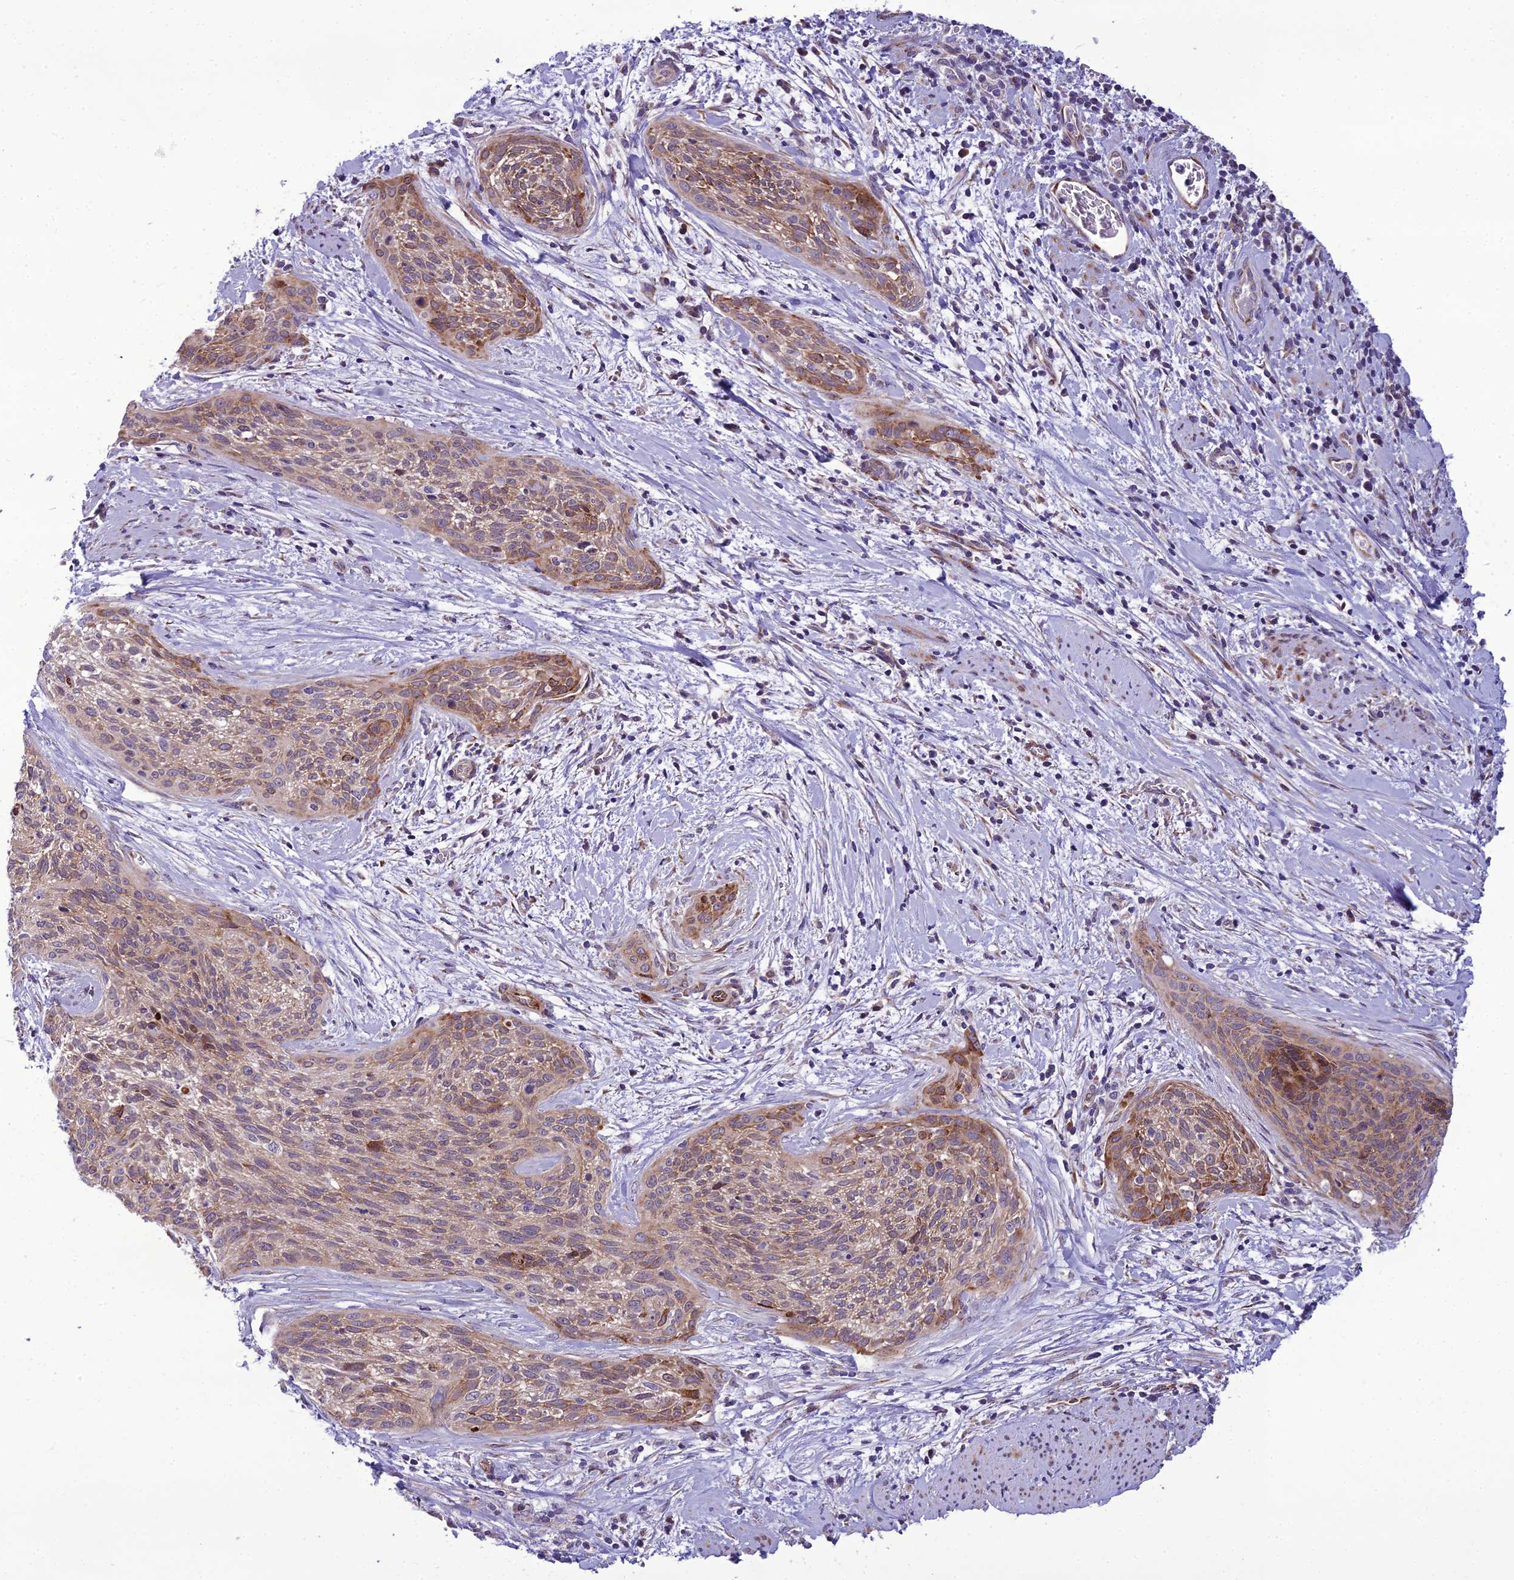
{"staining": {"intensity": "moderate", "quantity": "25%-75%", "location": "cytoplasmic/membranous"}, "tissue": "cervical cancer", "cell_type": "Tumor cells", "image_type": "cancer", "snomed": [{"axis": "morphology", "description": "Squamous cell carcinoma, NOS"}, {"axis": "topography", "description": "Cervix"}], "caption": "This is an image of immunohistochemistry staining of cervical cancer, which shows moderate staining in the cytoplasmic/membranous of tumor cells.", "gene": "NODAL", "patient": {"sex": "female", "age": 55}}